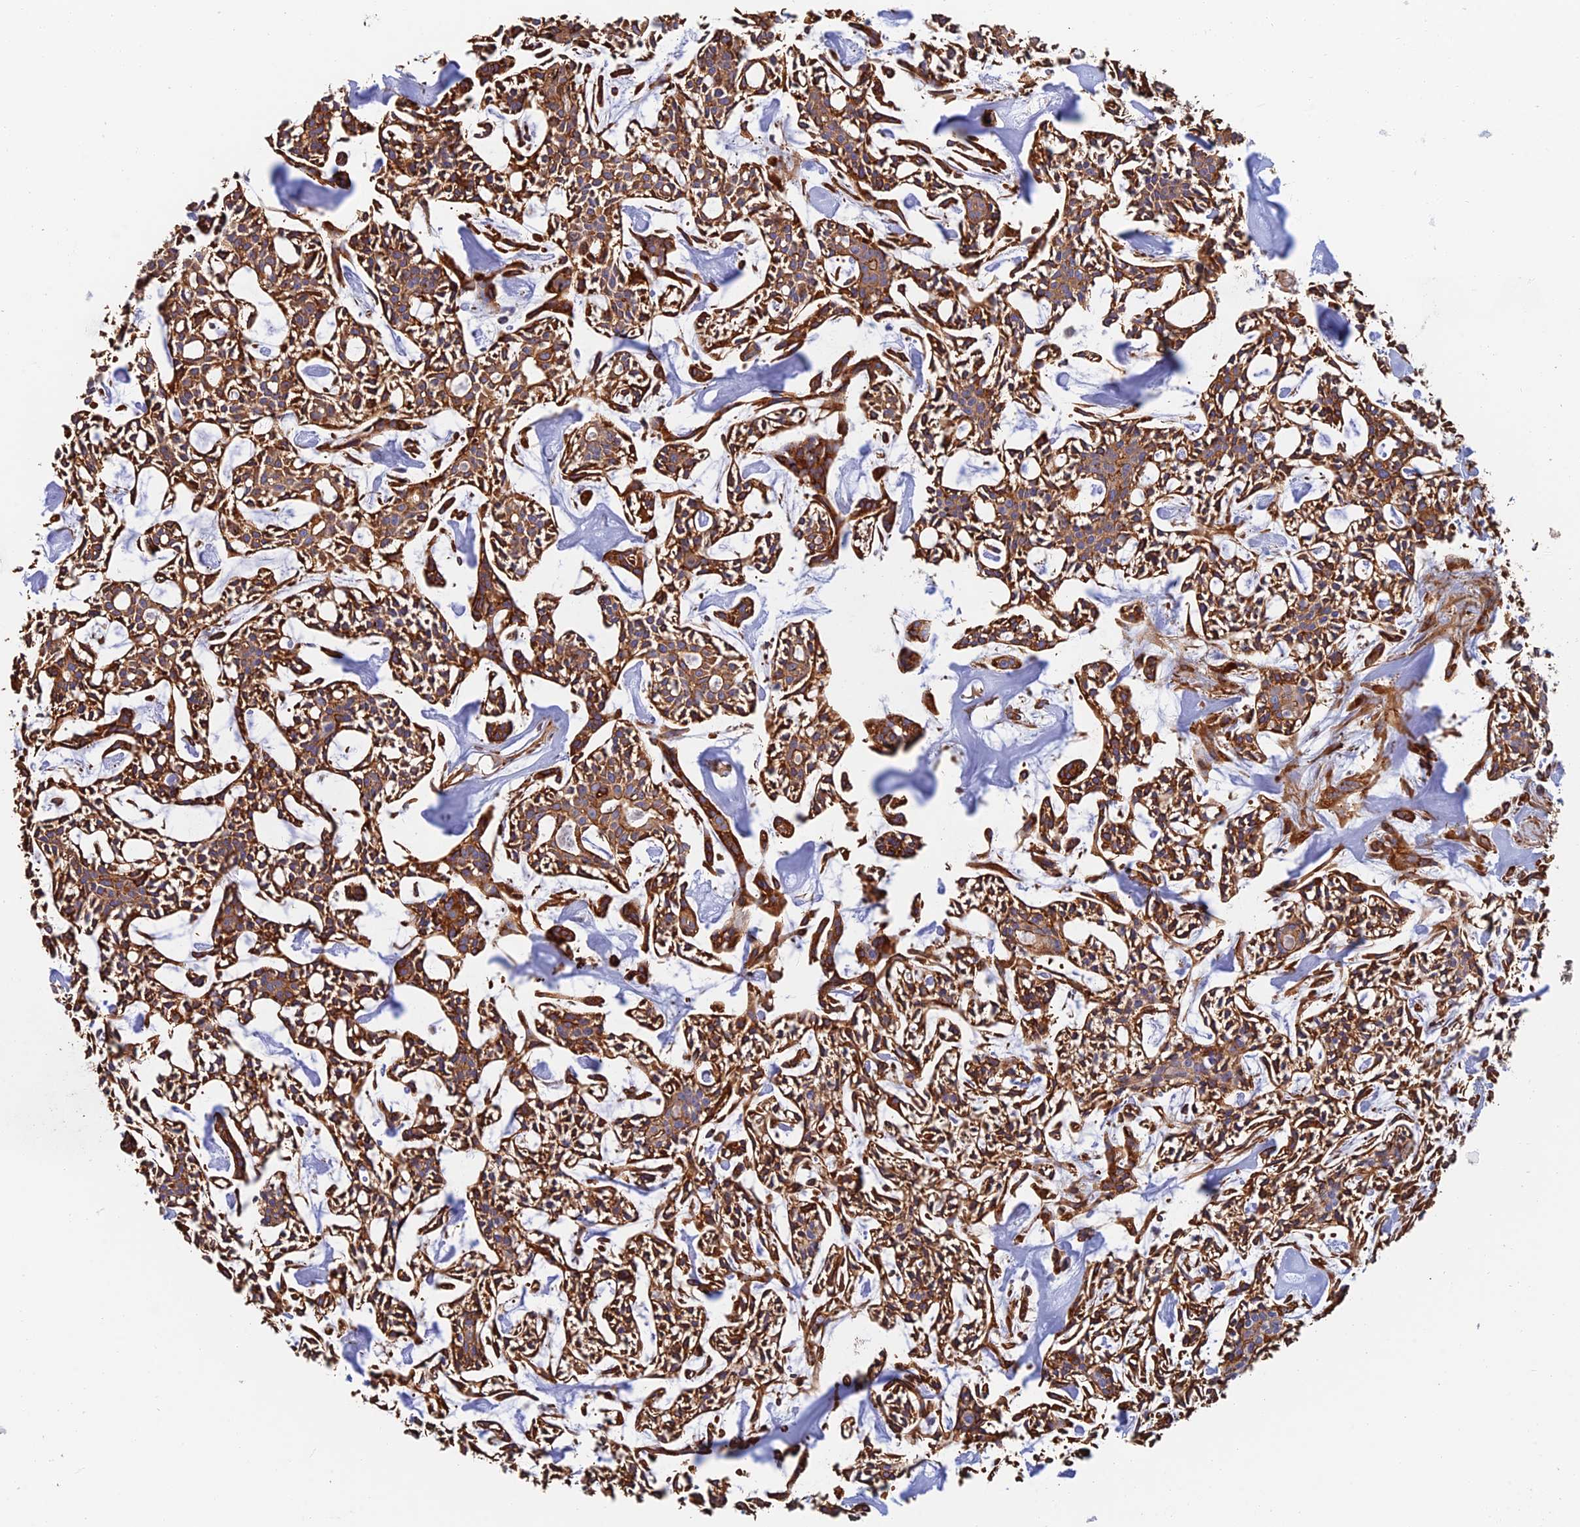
{"staining": {"intensity": "strong", "quantity": ">75%", "location": "cytoplasmic/membranous"}, "tissue": "head and neck cancer", "cell_type": "Tumor cells", "image_type": "cancer", "snomed": [{"axis": "morphology", "description": "Adenocarcinoma, NOS"}, {"axis": "topography", "description": "Salivary gland"}, {"axis": "topography", "description": "Head-Neck"}], "caption": "Adenocarcinoma (head and neck) stained for a protein demonstrates strong cytoplasmic/membranous positivity in tumor cells. (brown staining indicates protein expression, while blue staining denotes nuclei).", "gene": "PAK4", "patient": {"sex": "male", "age": 55}}